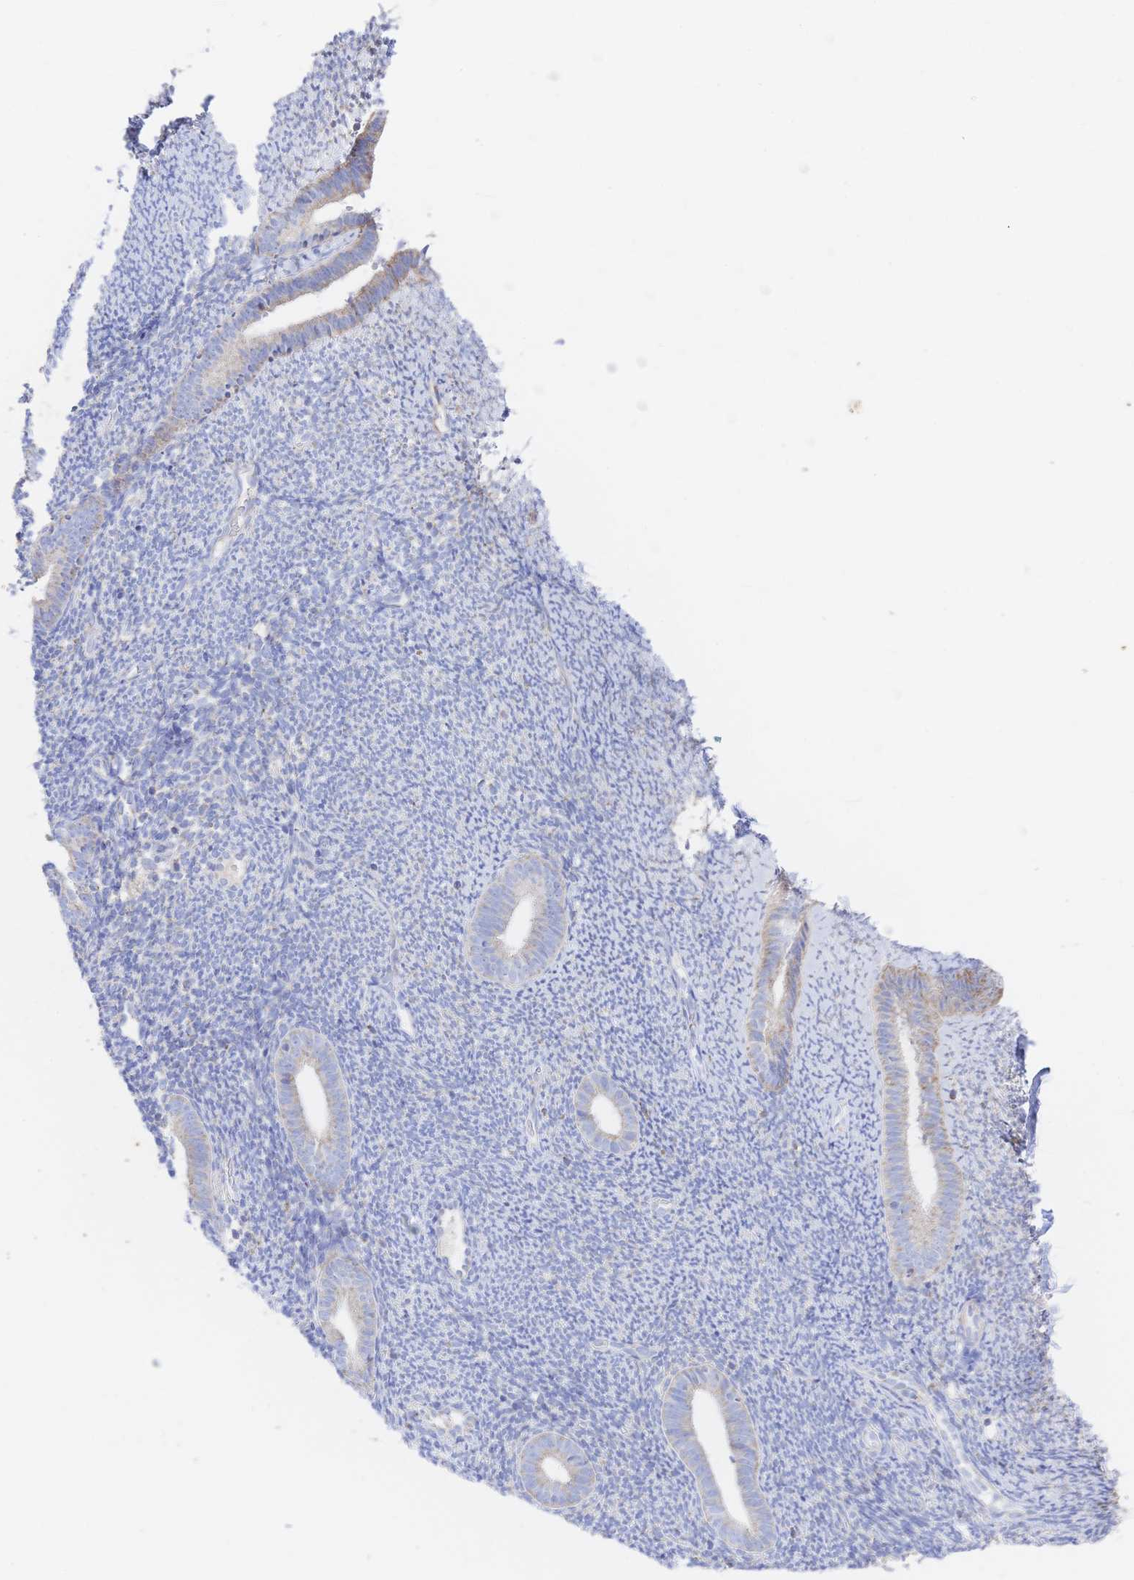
{"staining": {"intensity": "negative", "quantity": "none", "location": "none"}, "tissue": "endometrium", "cell_type": "Cells in endometrial stroma", "image_type": "normal", "snomed": [{"axis": "morphology", "description": "Normal tissue, NOS"}, {"axis": "topography", "description": "Endometrium"}], "caption": "Immunohistochemistry (IHC) of normal human endometrium exhibits no expression in cells in endometrial stroma.", "gene": "SYNGR4", "patient": {"sex": "female", "age": 39}}